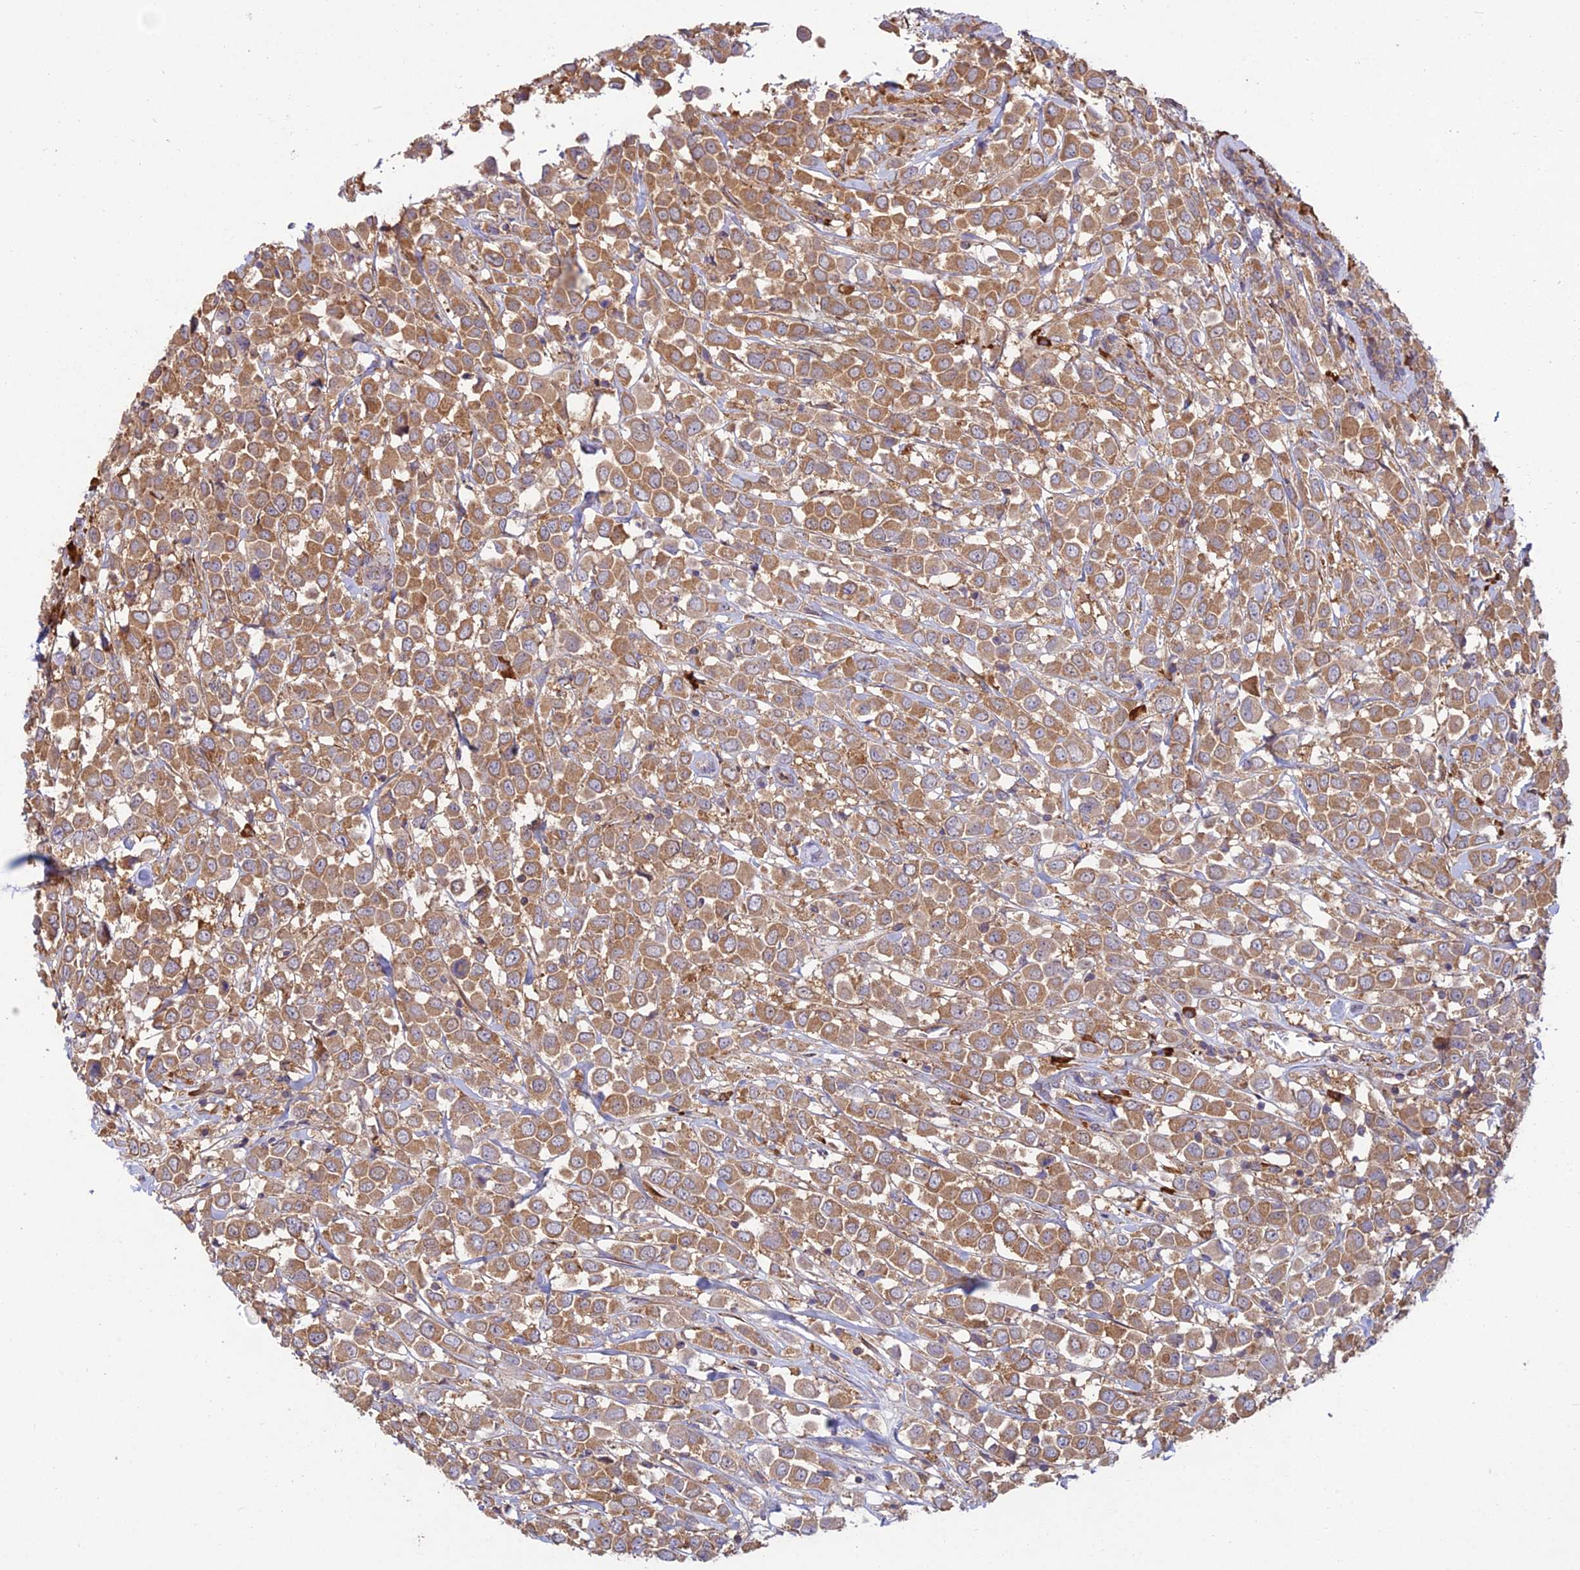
{"staining": {"intensity": "moderate", "quantity": ">75%", "location": "cytoplasmic/membranous"}, "tissue": "breast cancer", "cell_type": "Tumor cells", "image_type": "cancer", "snomed": [{"axis": "morphology", "description": "Duct carcinoma"}, {"axis": "topography", "description": "Breast"}], "caption": "Breast cancer (infiltrating ductal carcinoma) stained with DAB (3,3'-diaminobenzidine) IHC demonstrates medium levels of moderate cytoplasmic/membranous staining in about >75% of tumor cells. The staining was performed using DAB to visualize the protein expression in brown, while the nuclei were stained in blue with hematoxylin (Magnification: 20x).", "gene": "NXNL2", "patient": {"sex": "female", "age": 61}}